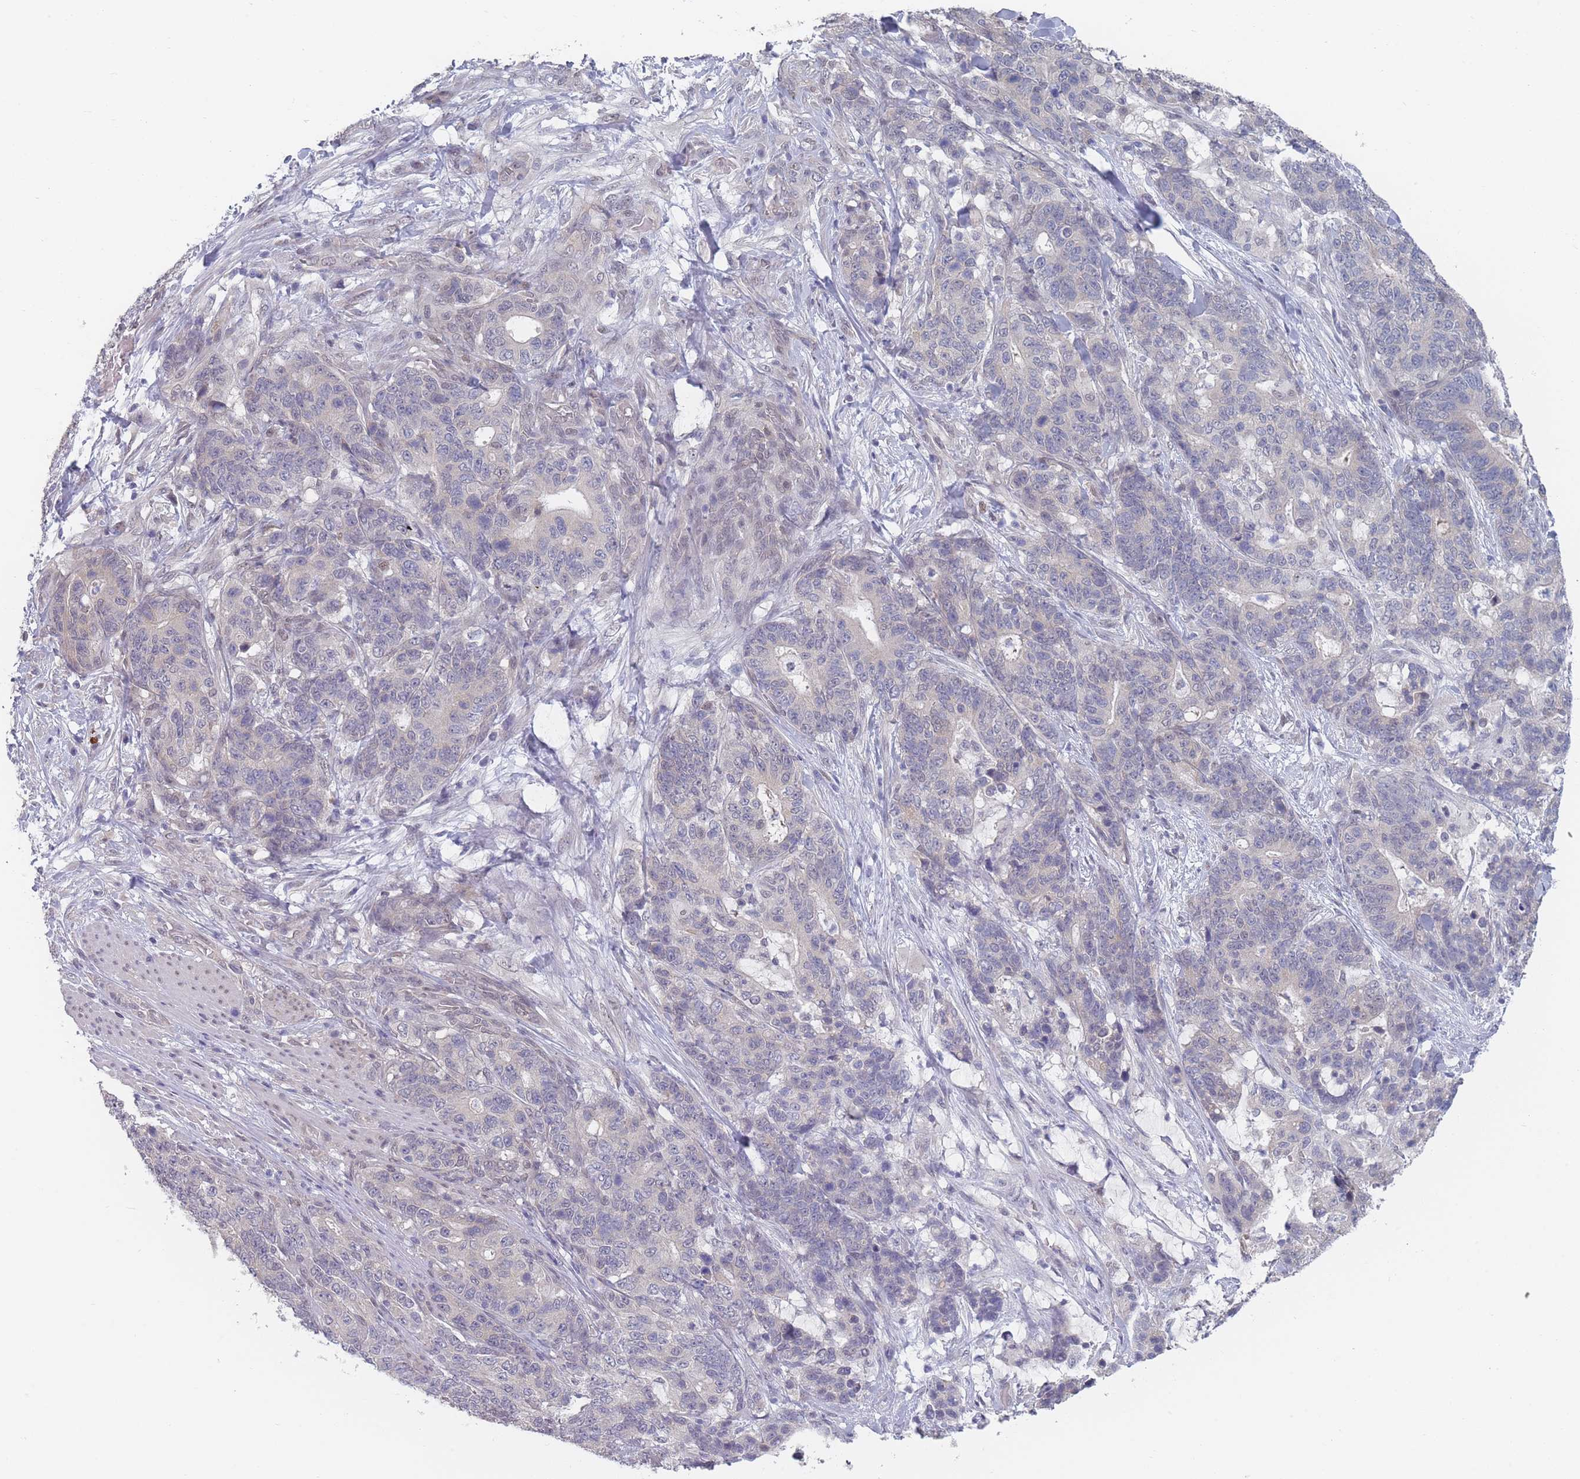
{"staining": {"intensity": "negative", "quantity": "none", "location": "none"}, "tissue": "stomach cancer", "cell_type": "Tumor cells", "image_type": "cancer", "snomed": [{"axis": "morphology", "description": "Normal tissue, NOS"}, {"axis": "morphology", "description": "Adenocarcinoma, NOS"}, {"axis": "topography", "description": "Stomach"}], "caption": "There is no significant positivity in tumor cells of stomach adenocarcinoma. (DAB (3,3'-diaminobenzidine) immunohistochemistry (IHC) visualized using brightfield microscopy, high magnification).", "gene": "ANKRD10", "patient": {"sex": "female", "age": 64}}